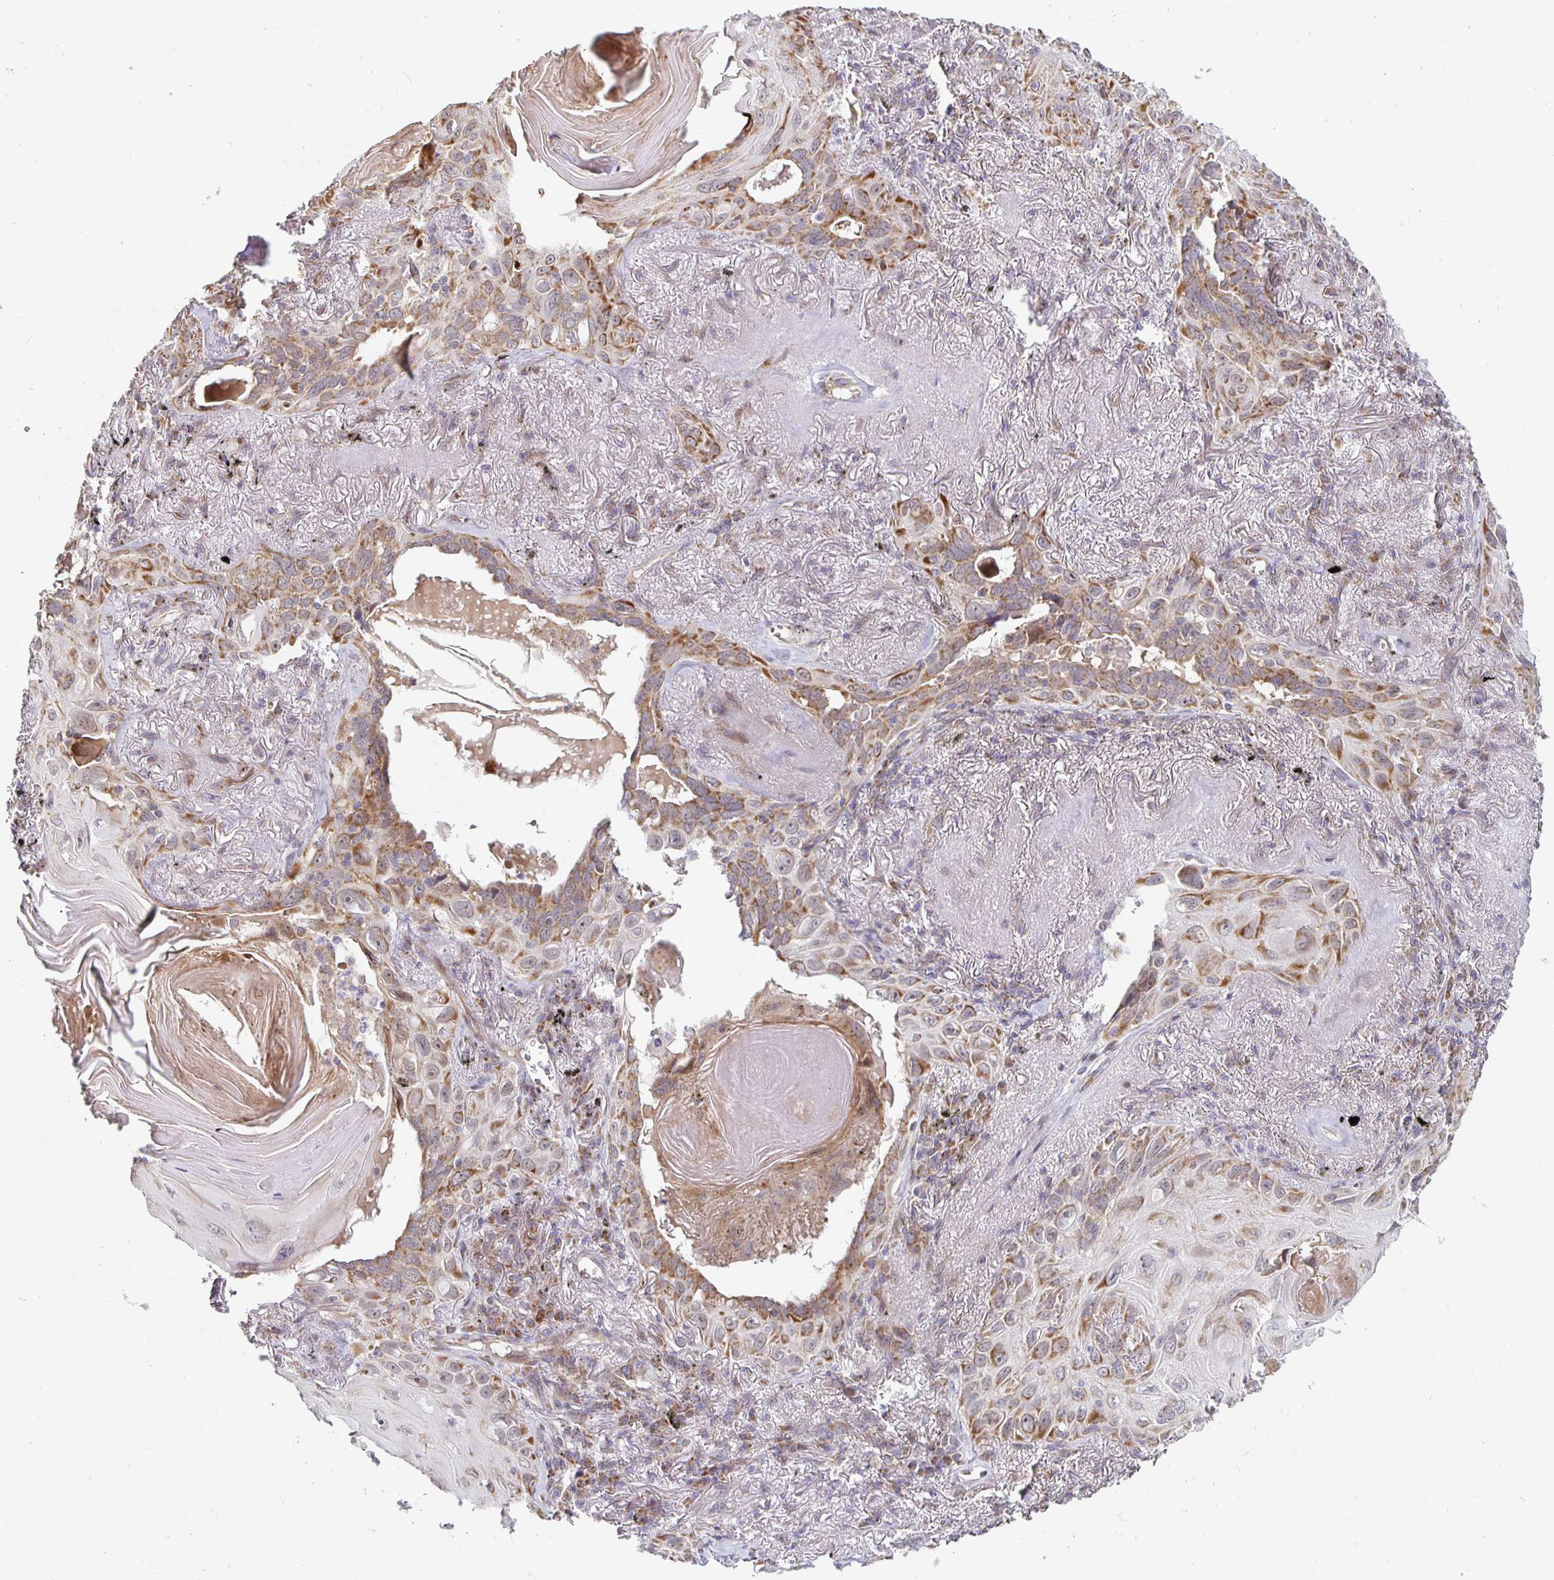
{"staining": {"intensity": "moderate", "quantity": ">75%", "location": "cytoplasmic/membranous"}, "tissue": "lung cancer", "cell_type": "Tumor cells", "image_type": "cancer", "snomed": [{"axis": "morphology", "description": "Squamous cell carcinoma, NOS"}, {"axis": "topography", "description": "Lung"}], "caption": "The micrograph displays a brown stain indicating the presence of a protein in the cytoplasmic/membranous of tumor cells in lung cancer (squamous cell carcinoma). The staining was performed using DAB (3,3'-diaminobenzidine) to visualize the protein expression in brown, while the nuclei were stained in blue with hematoxylin (Magnification: 20x).", "gene": "MRPL28", "patient": {"sex": "male", "age": 79}}